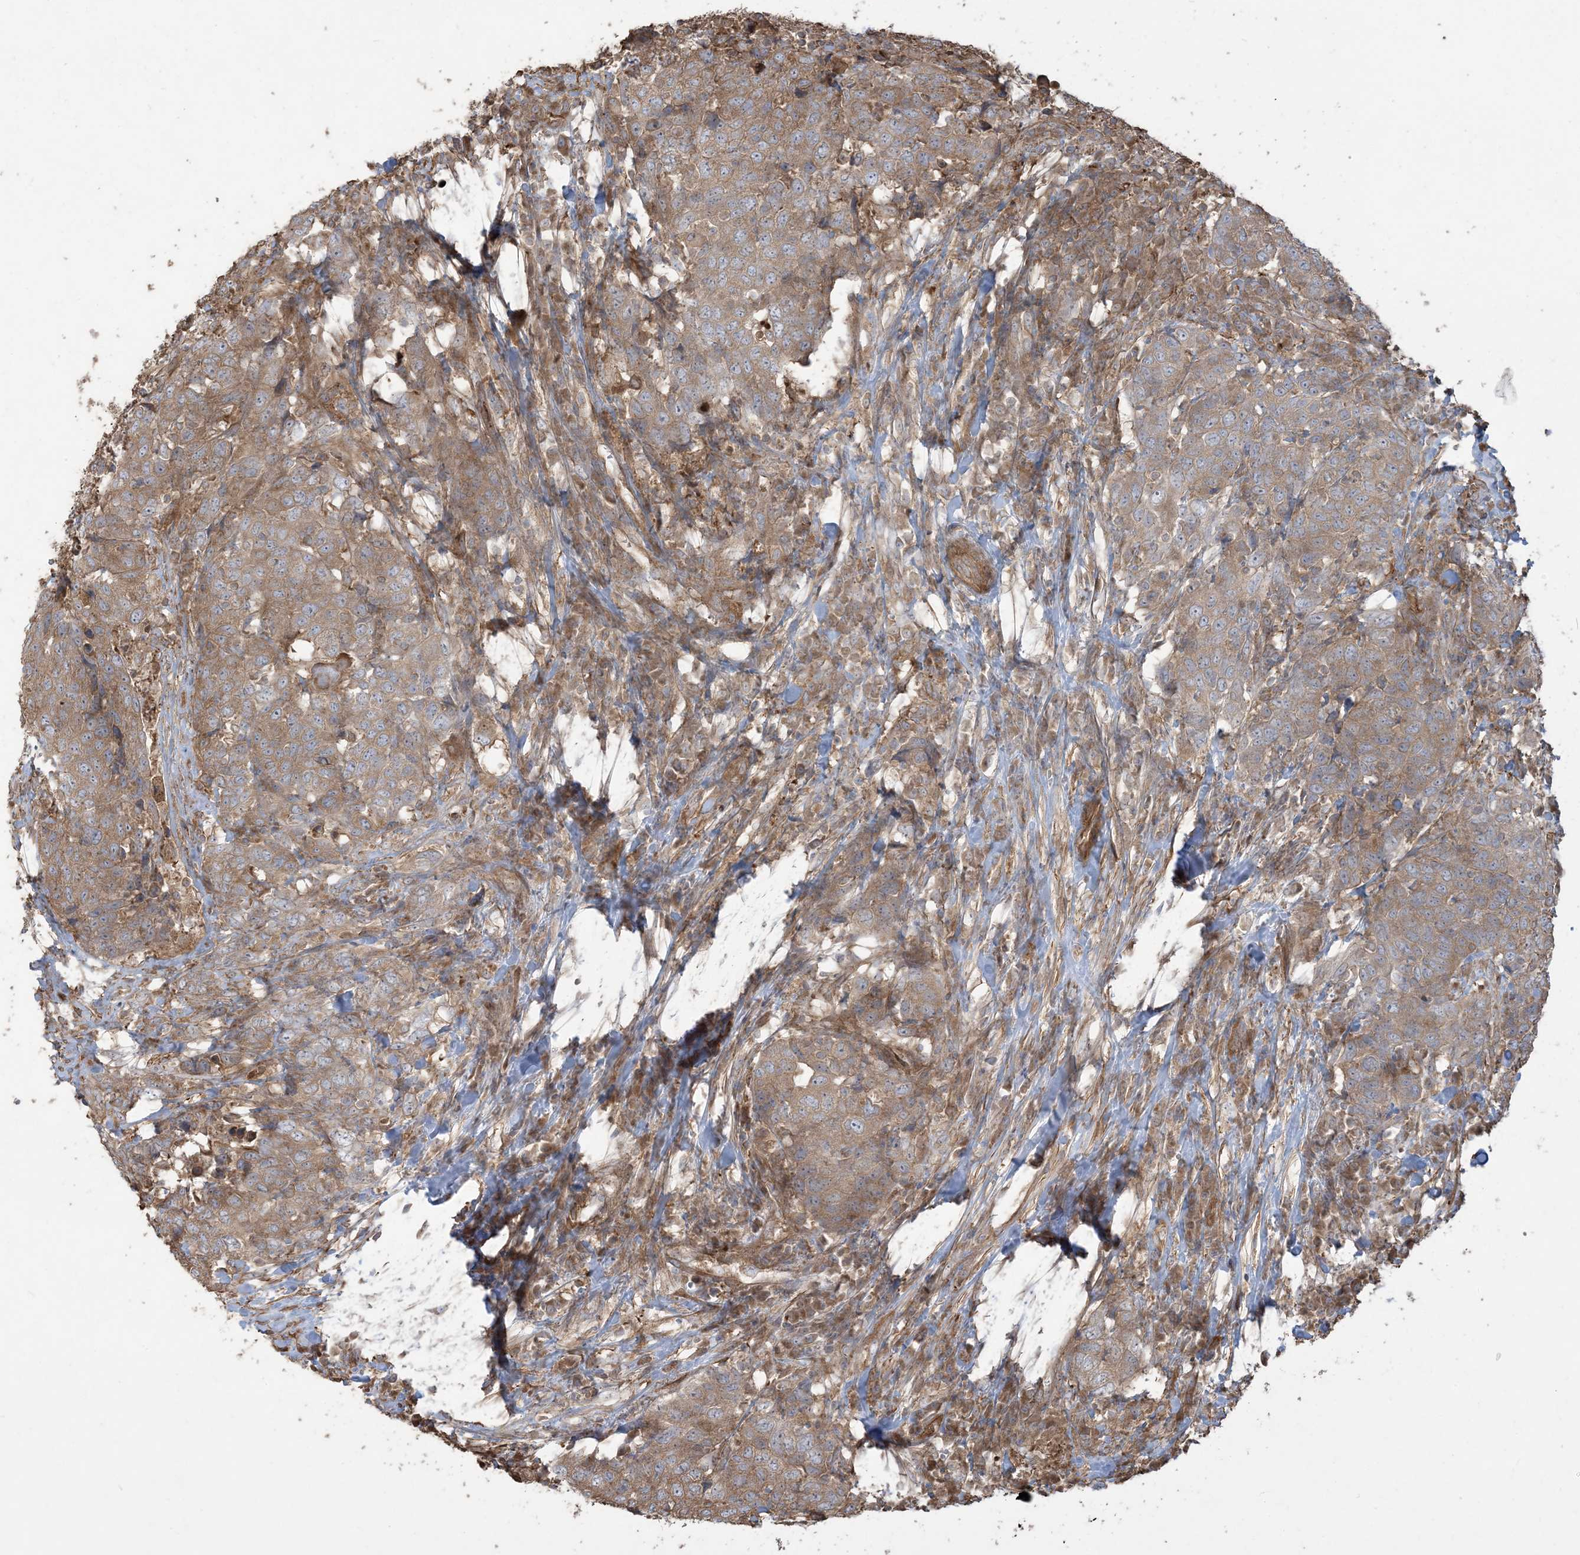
{"staining": {"intensity": "moderate", "quantity": ">75%", "location": "cytoplasmic/membranous"}, "tissue": "head and neck cancer", "cell_type": "Tumor cells", "image_type": "cancer", "snomed": [{"axis": "morphology", "description": "Squamous cell carcinoma, NOS"}, {"axis": "topography", "description": "Head-Neck"}], "caption": "A medium amount of moderate cytoplasmic/membranous positivity is appreciated in approximately >75% of tumor cells in squamous cell carcinoma (head and neck) tissue.", "gene": "KLHL18", "patient": {"sex": "male", "age": 66}}